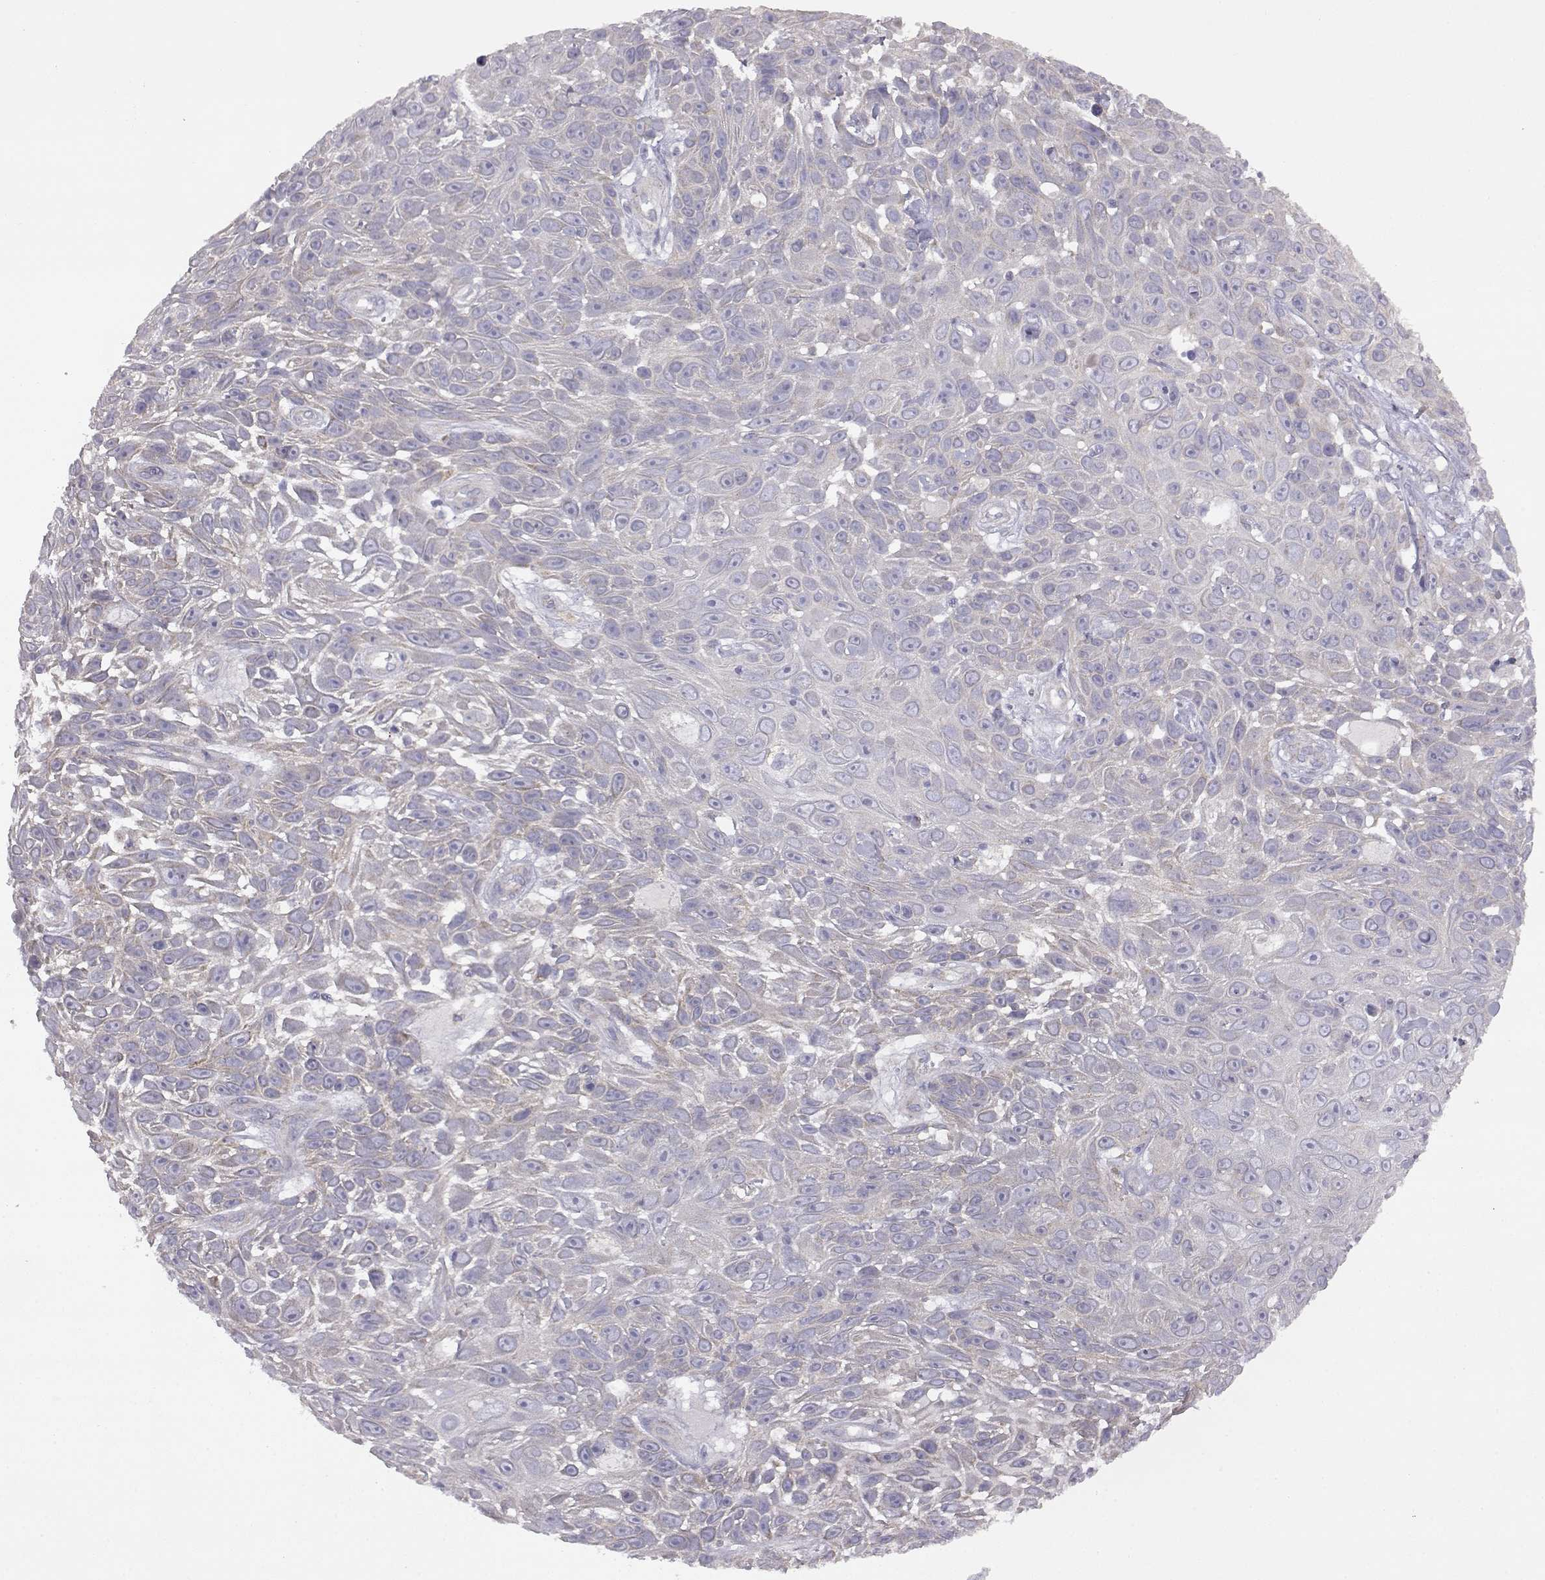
{"staining": {"intensity": "negative", "quantity": "none", "location": "none"}, "tissue": "skin cancer", "cell_type": "Tumor cells", "image_type": "cancer", "snomed": [{"axis": "morphology", "description": "Squamous cell carcinoma, NOS"}, {"axis": "topography", "description": "Skin"}], "caption": "Skin cancer (squamous cell carcinoma) was stained to show a protein in brown. There is no significant positivity in tumor cells. (Immunohistochemistry, brightfield microscopy, high magnification).", "gene": "DDC", "patient": {"sex": "male", "age": 82}}